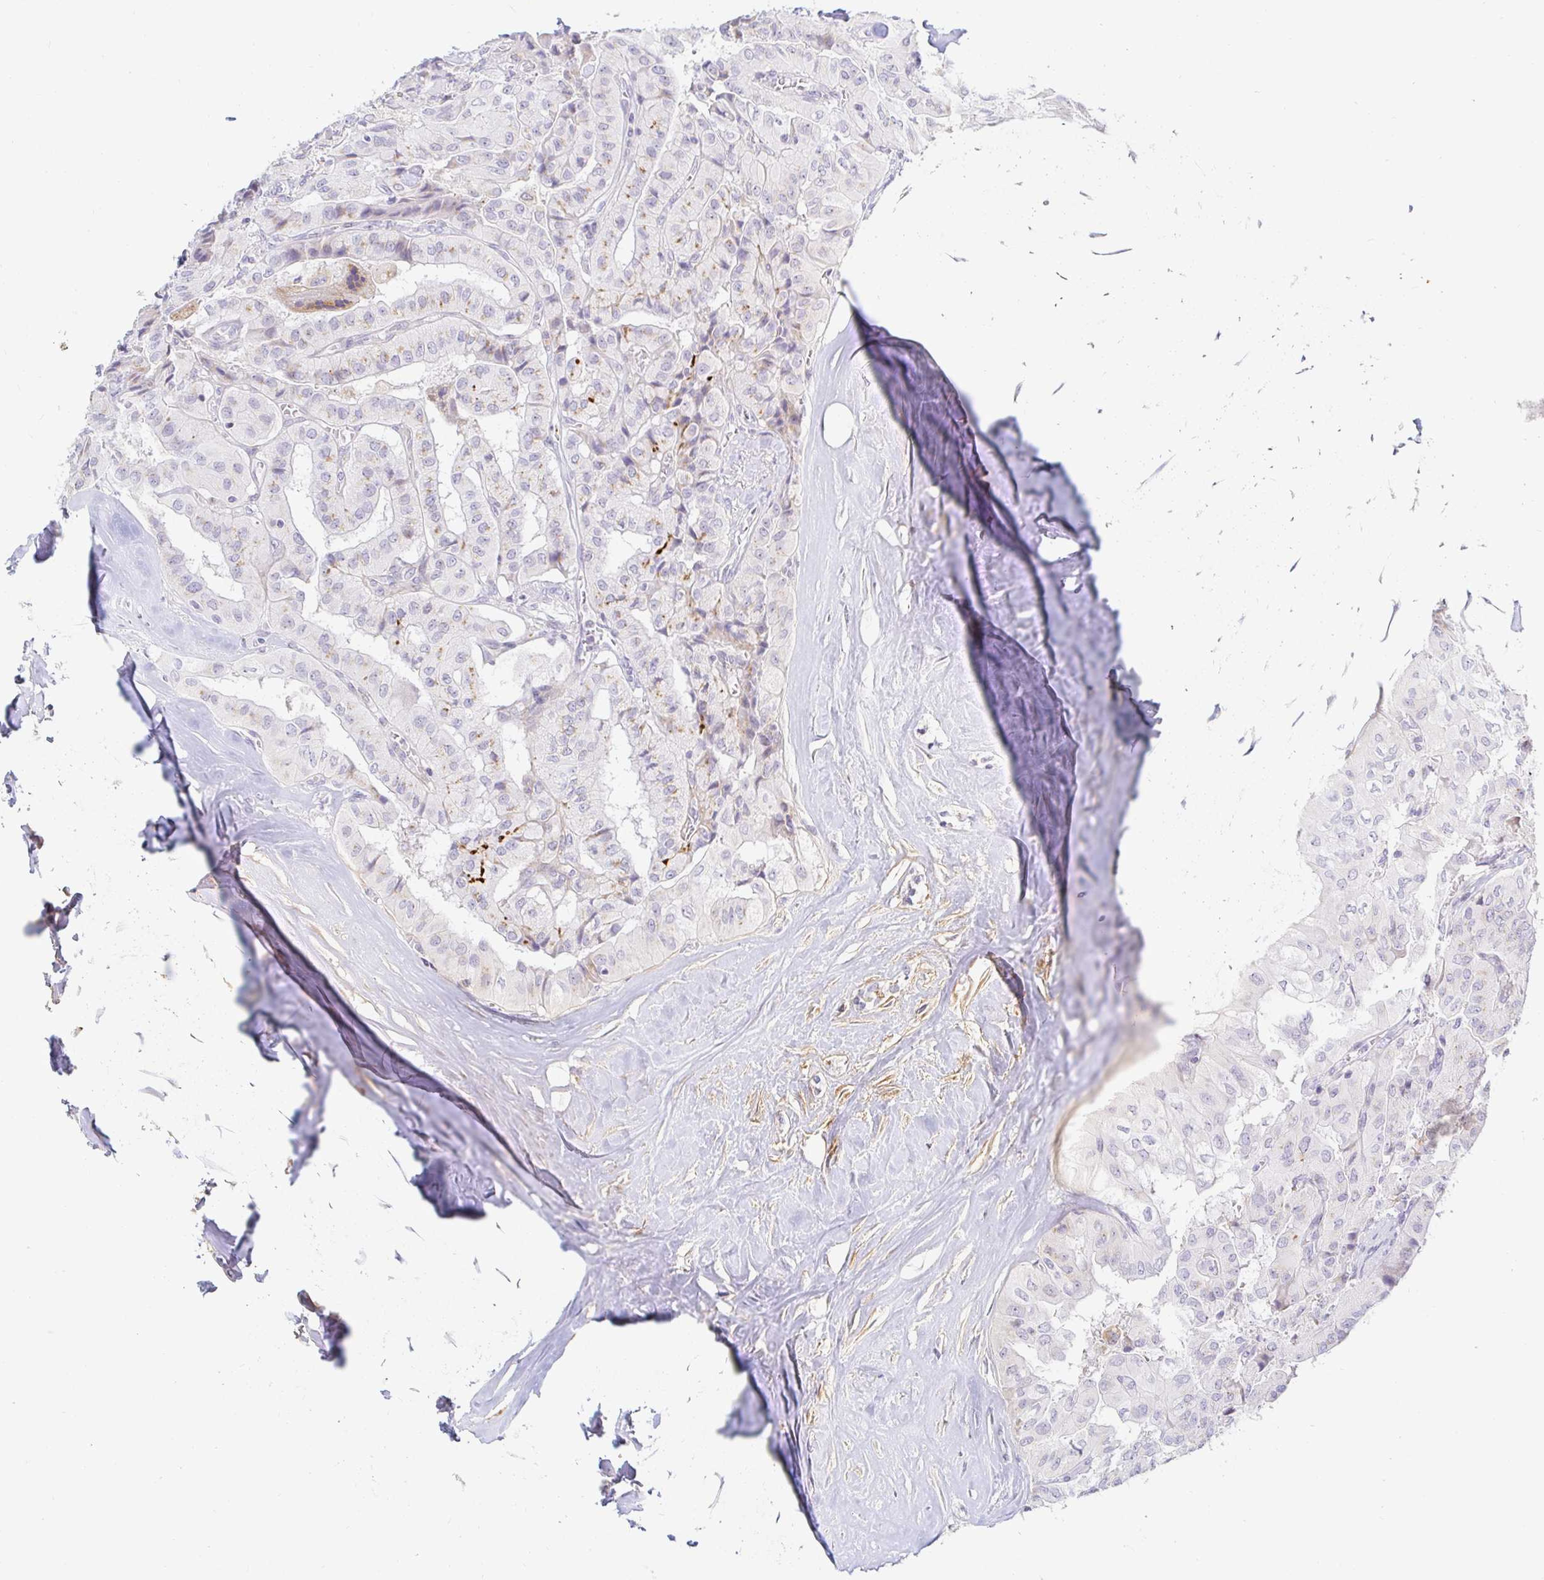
{"staining": {"intensity": "weak", "quantity": "<25%", "location": "cytoplasmic/membranous"}, "tissue": "thyroid cancer", "cell_type": "Tumor cells", "image_type": "cancer", "snomed": [{"axis": "morphology", "description": "Normal tissue, NOS"}, {"axis": "morphology", "description": "Papillary adenocarcinoma, NOS"}, {"axis": "topography", "description": "Thyroid gland"}], "caption": "The immunohistochemistry (IHC) histopathology image has no significant staining in tumor cells of papillary adenocarcinoma (thyroid) tissue. (DAB immunohistochemistry with hematoxylin counter stain).", "gene": "OR51D1", "patient": {"sex": "female", "age": 59}}